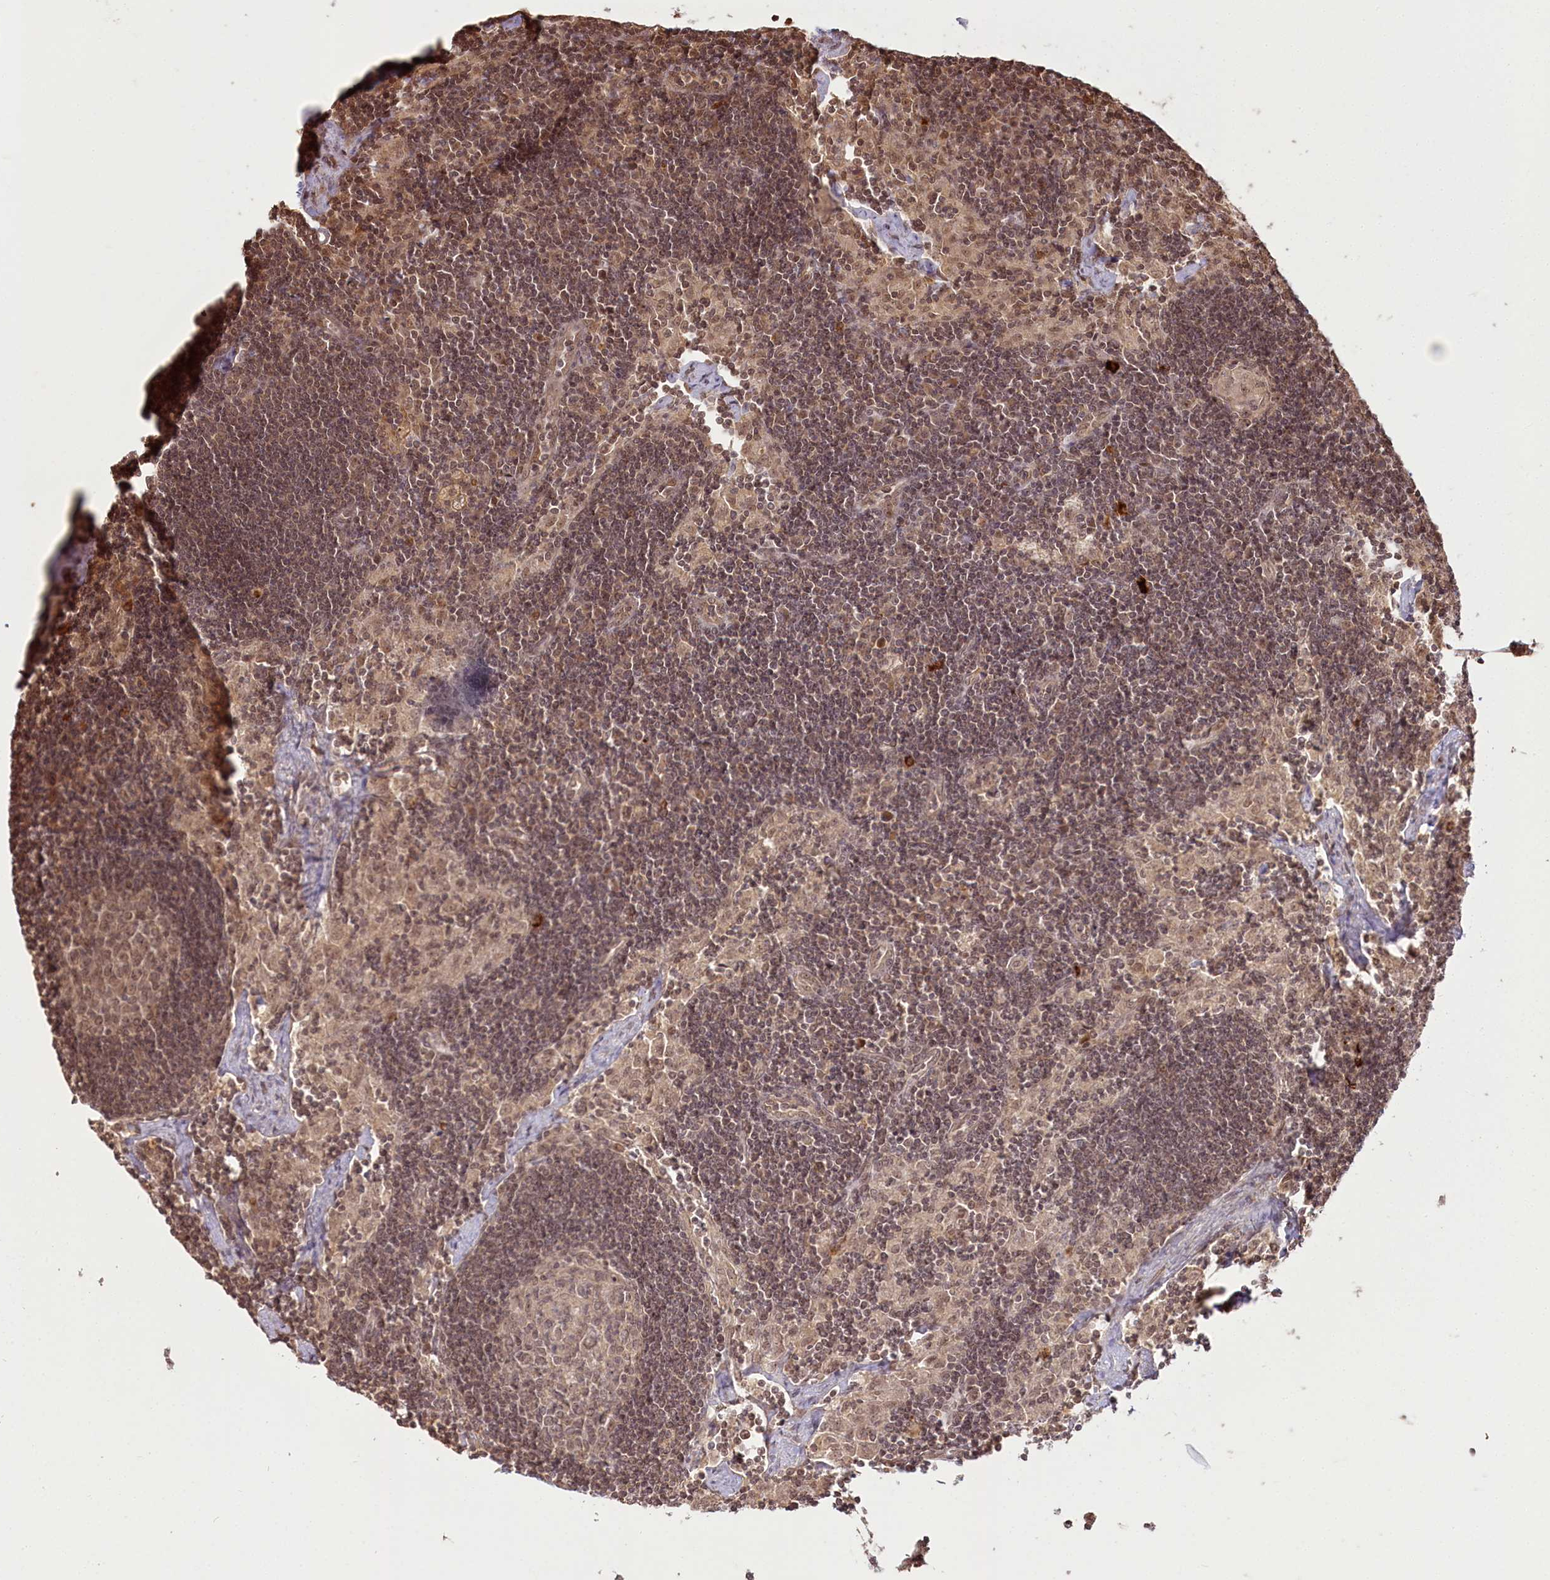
{"staining": {"intensity": "weak", "quantity": ">75%", "location": "cytoplasmic/membranous,nuclear"}, "tissue": "lymph node", "cell_type": "Germinal center cells", "image_type": "normal", "snomed": [{"axis": "morphology", "description": "Normal tissue, NOS"}, {"axis": "topography", "description": "Lymph node"}], "caption": "Immunohistochemical staining of benign human lymph node reveals low levels of weak cytoplasmic/membranous,nuclear staining in about >75% of germinal center cells. The staining was performed using DAB to visualize the protein expression in brown, while the nuclei were stained in blue with hematoxylin (Magnification: 20x).", "gene": "R3HDM2", "patient": {"sex": "male", "age": 24}}